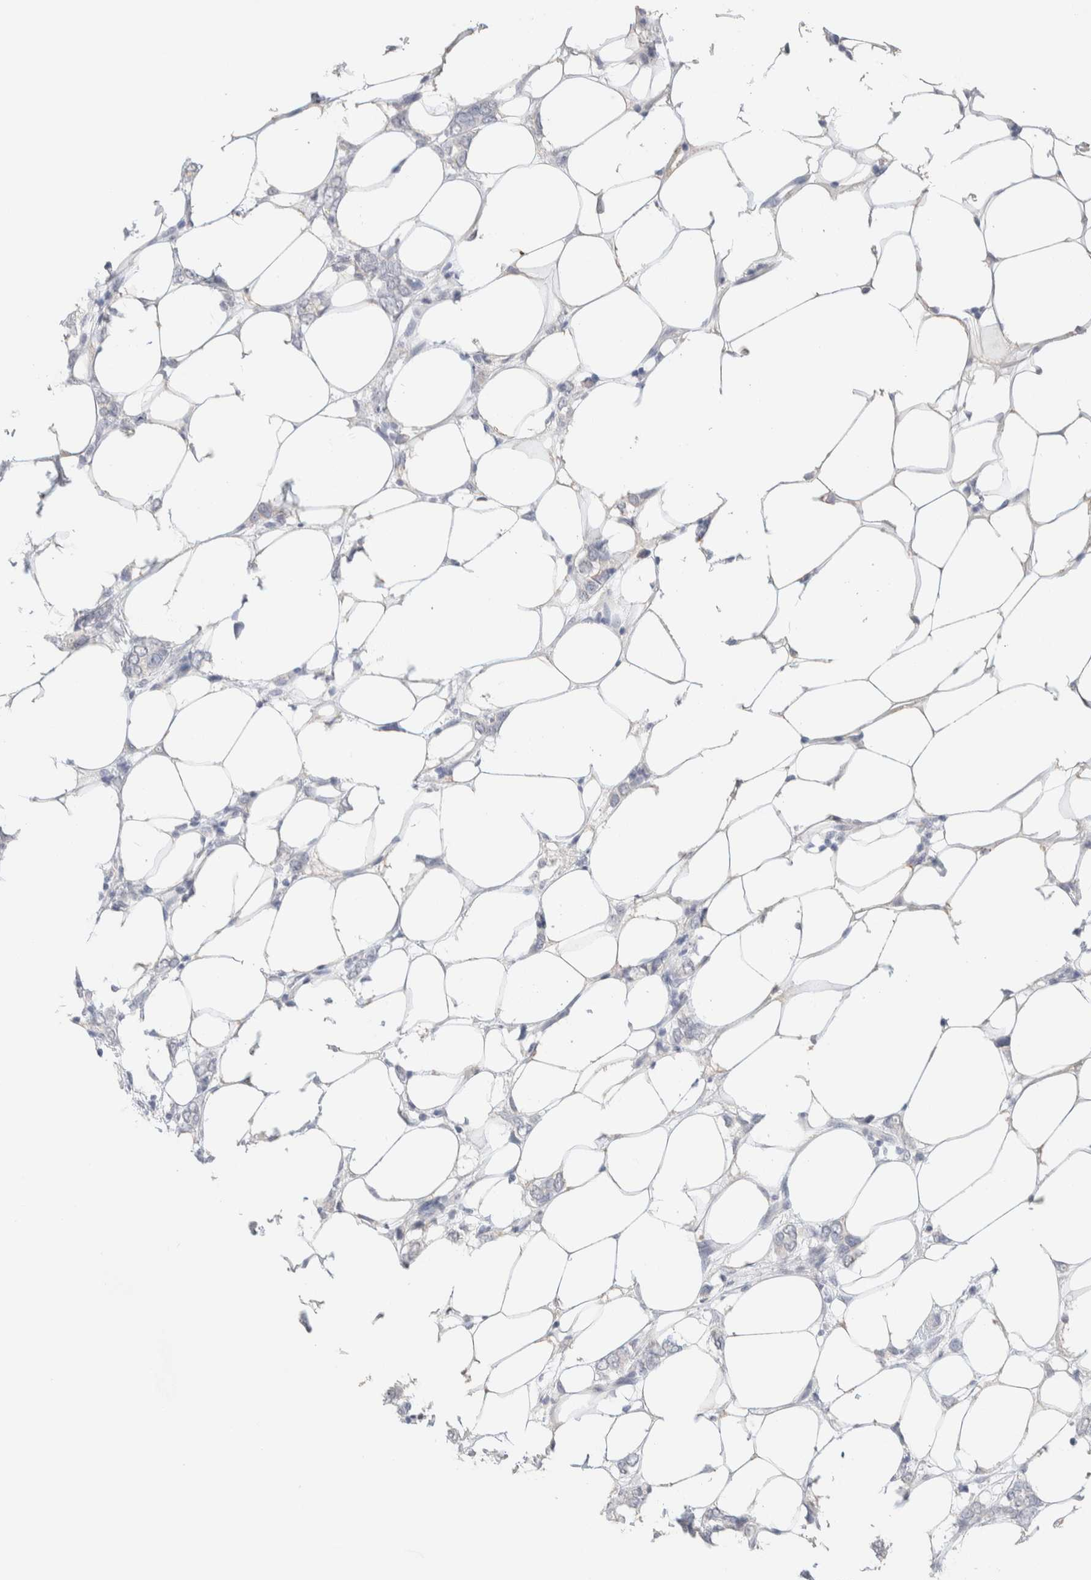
{"staining": {"intensity": "negative", "quantity": "none", "location": "none"}, "tissue": "breast cancer", "cell_type": "Tumor cells", "image_type": "cancer", "snomed": [{"axis": "morphology", "description": "Normal tissue, NOS"}, {"axis": "morphology", "description": "Lobular carcinoma"}, {"axis": "topography", "description": "Breast"}], "caption": "Tumor cells are negative for protein expression in human breast cancer (lobular carcinoma).", "gene": "RIDA", "patient": {"sex": "female", "age": 47}}